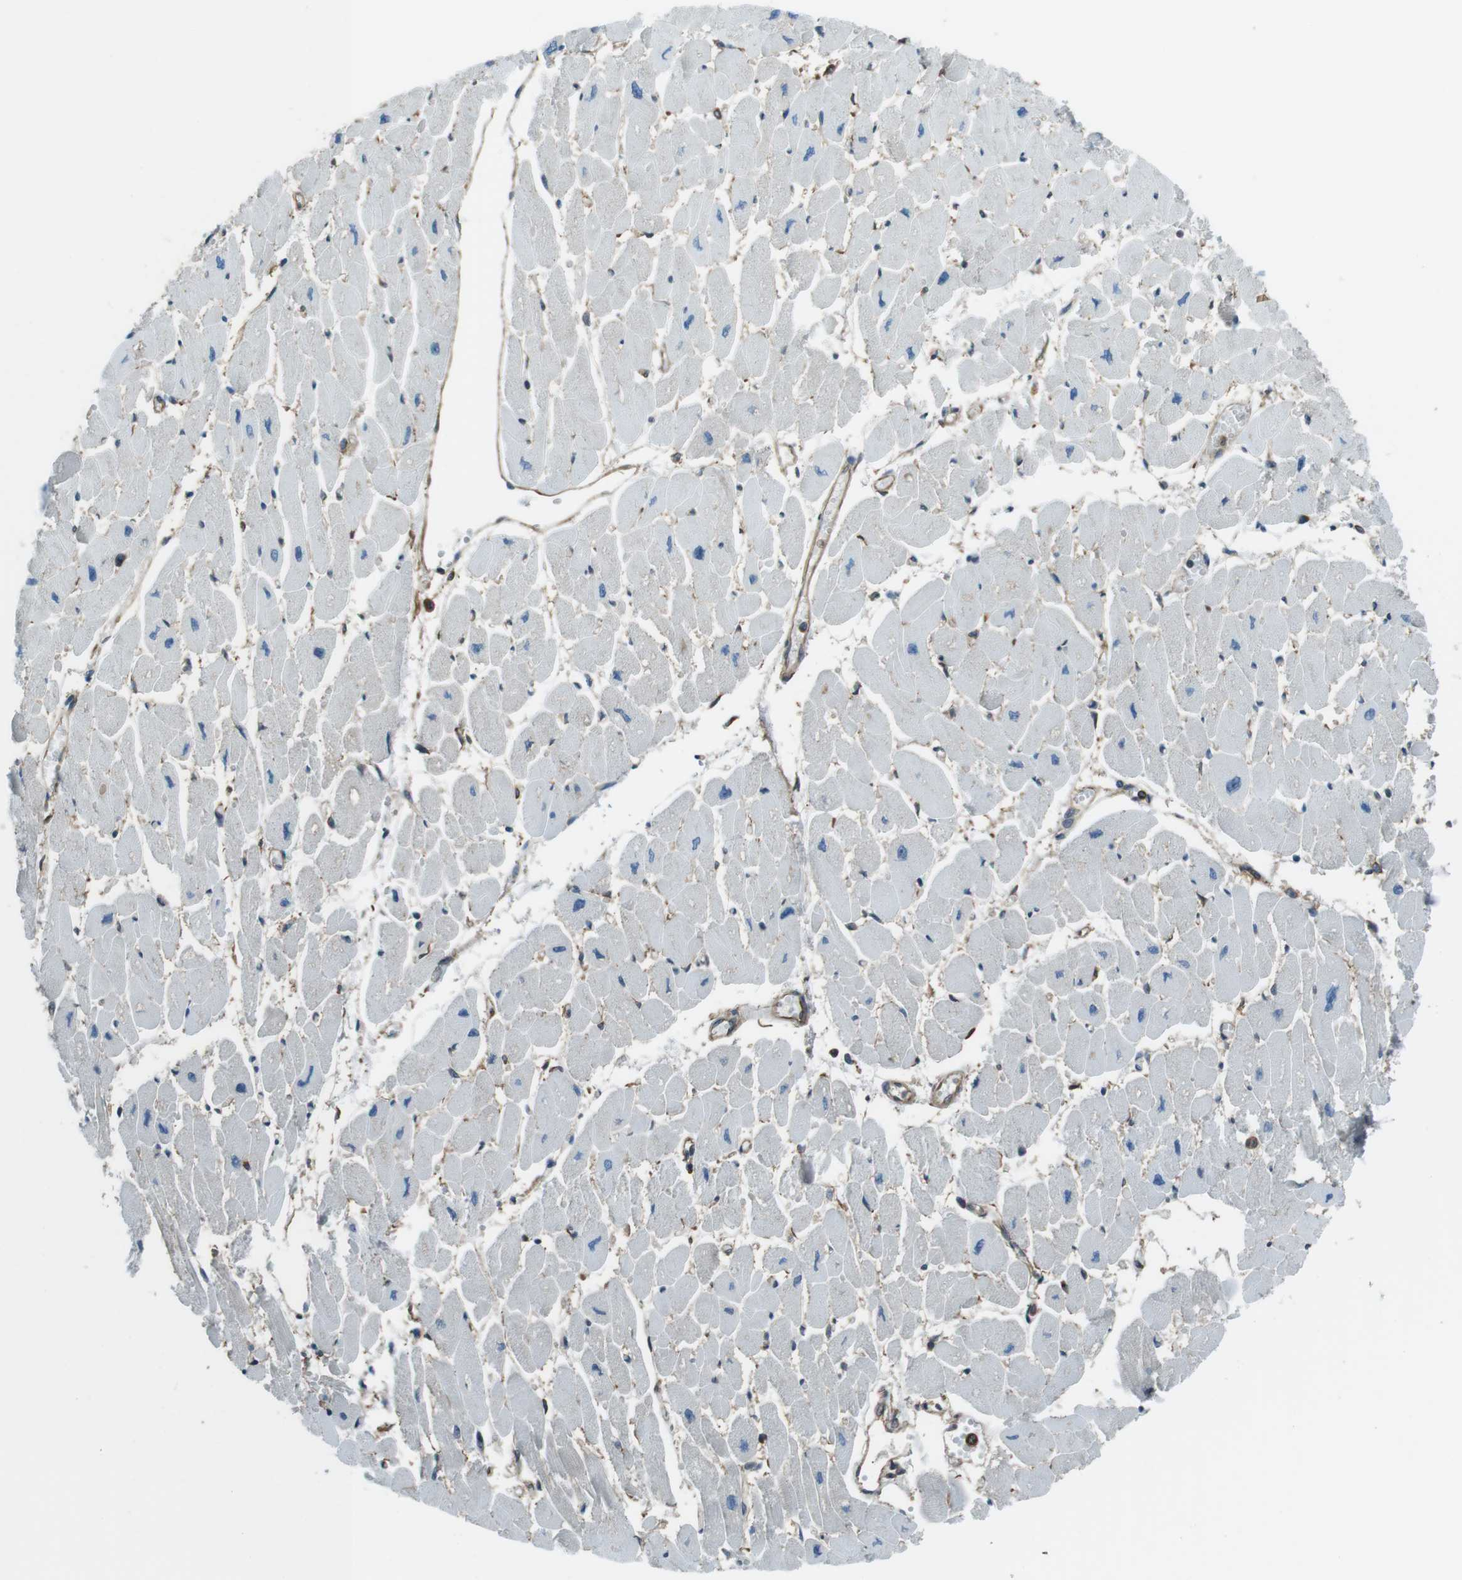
{"staining": {"intensity": "negative", "quantity": "none", "location": "none"}, "tissue": "heart muscle", "cell_type": "Cardiomyocytes", "image_type": "normal", "snomed": [{"axis": "morphology", "description": "Normal tissue, NOS"}, {"axis": "topography", "description": "Heart"}], "caption": "High power microscopy histopathology image of an immunohistochemistry image of benign heart muscle, revealing no significant positivity in cardiomyocytes.", "gene": "PA2G4", "patient": {"sex": "female", "age": 54}}